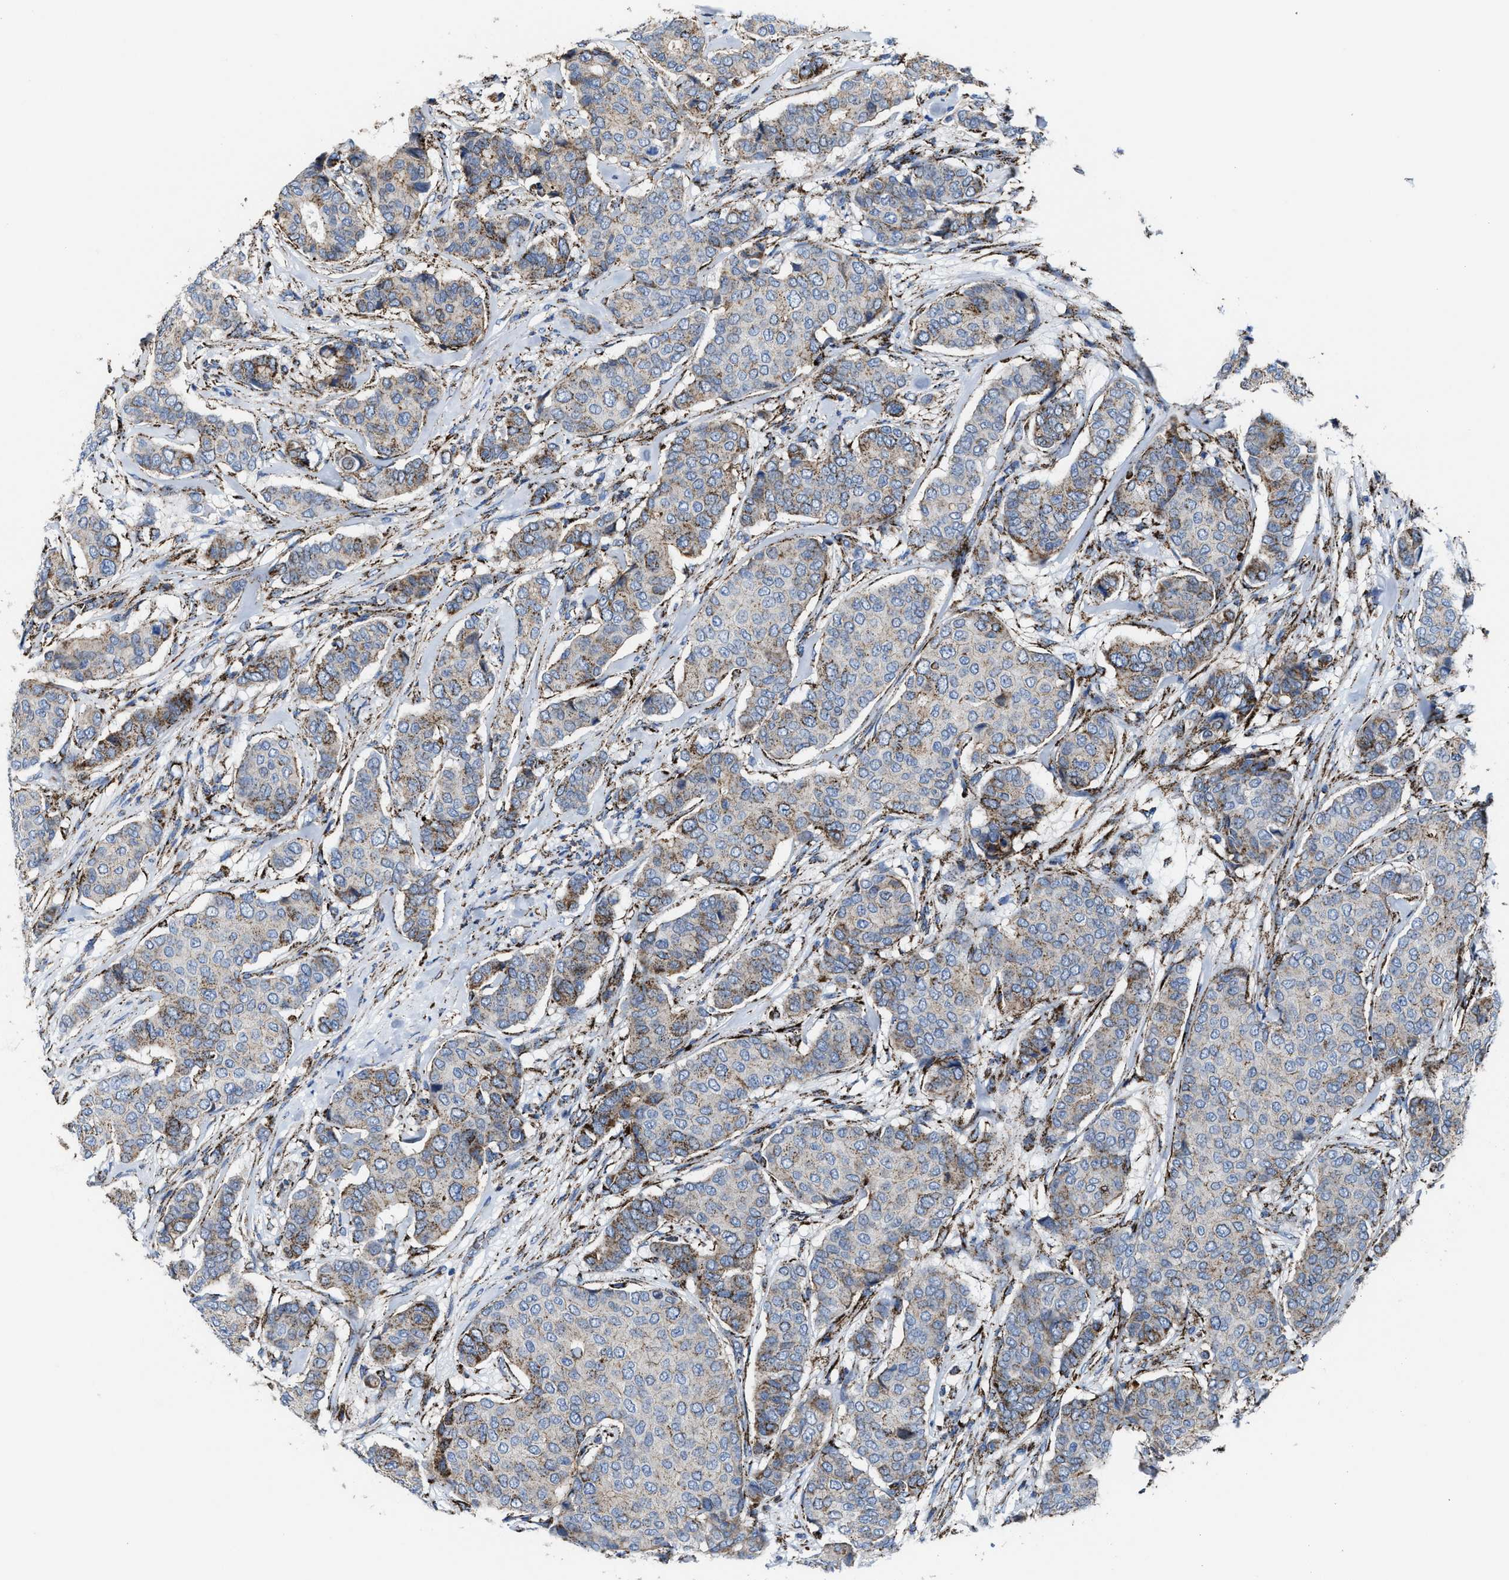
{"staining": {"intensity": "weak", "quantity": "<25%", "location": "cytoplasmic/membranous"}, "tissue": "breast cancer", "cell_type": "Tumor cells", "image_type": "cancer", "snomed": [{"axis": "morphology", "description": "Duct carcinoma"}, {"axis": "topography", "description": "Breast"}], "caption": "Histopathology image shows no significant protein positivity in tumor cells of breast infiltrating ductal carcinoma.", "gene": "ALDH1B1", "patient": {"sex": "female", "age": 75}}